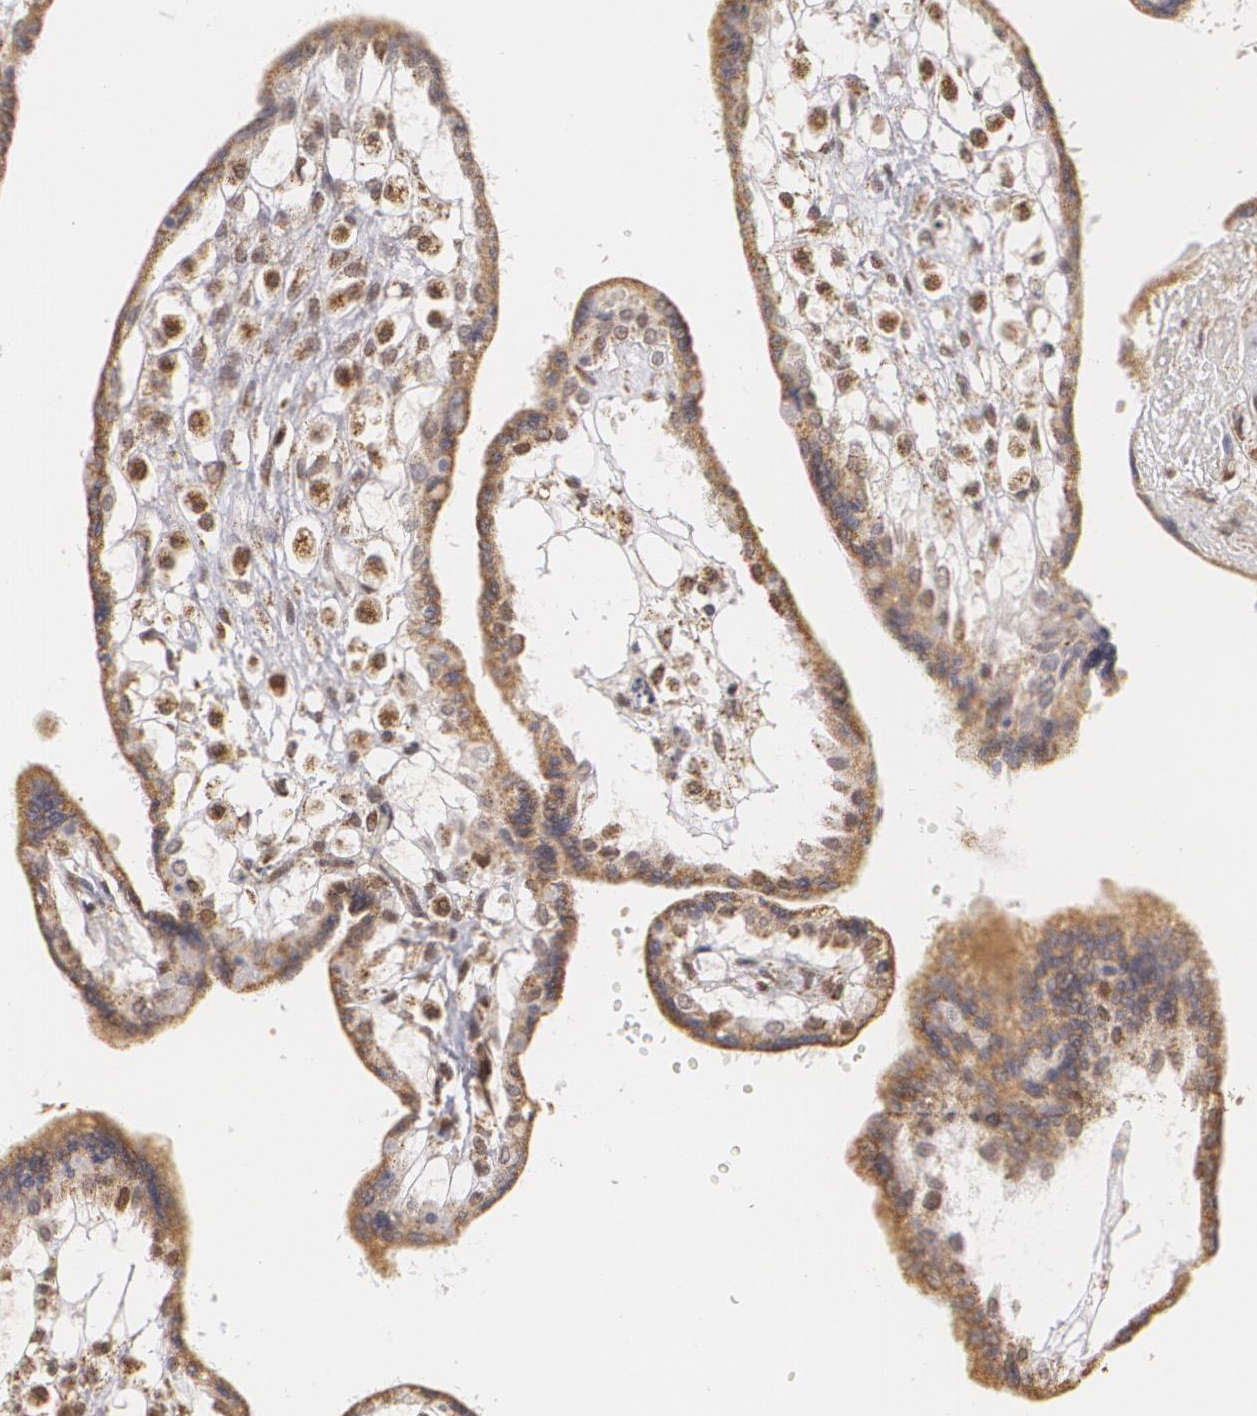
{"staining": {"intensity": "strong", "quantity": ">75%", "location": "nuclear"}, "tissue": "placenta", "cell_type": "Decidual cells", "image_type": "normal", "snomed": [{"axis": "morphology", "description": "Normal tissue, NOS"}, {"axis": "topography", "description": "Placenta"}], "caption": "Decidual cells reveal high levels of strong nuclear staining in approximately >75% of cells in benign placenta. Nuclei are stained in blue.", "gene": "MXD1", "patient": {"sex": "female", "age": 31}}